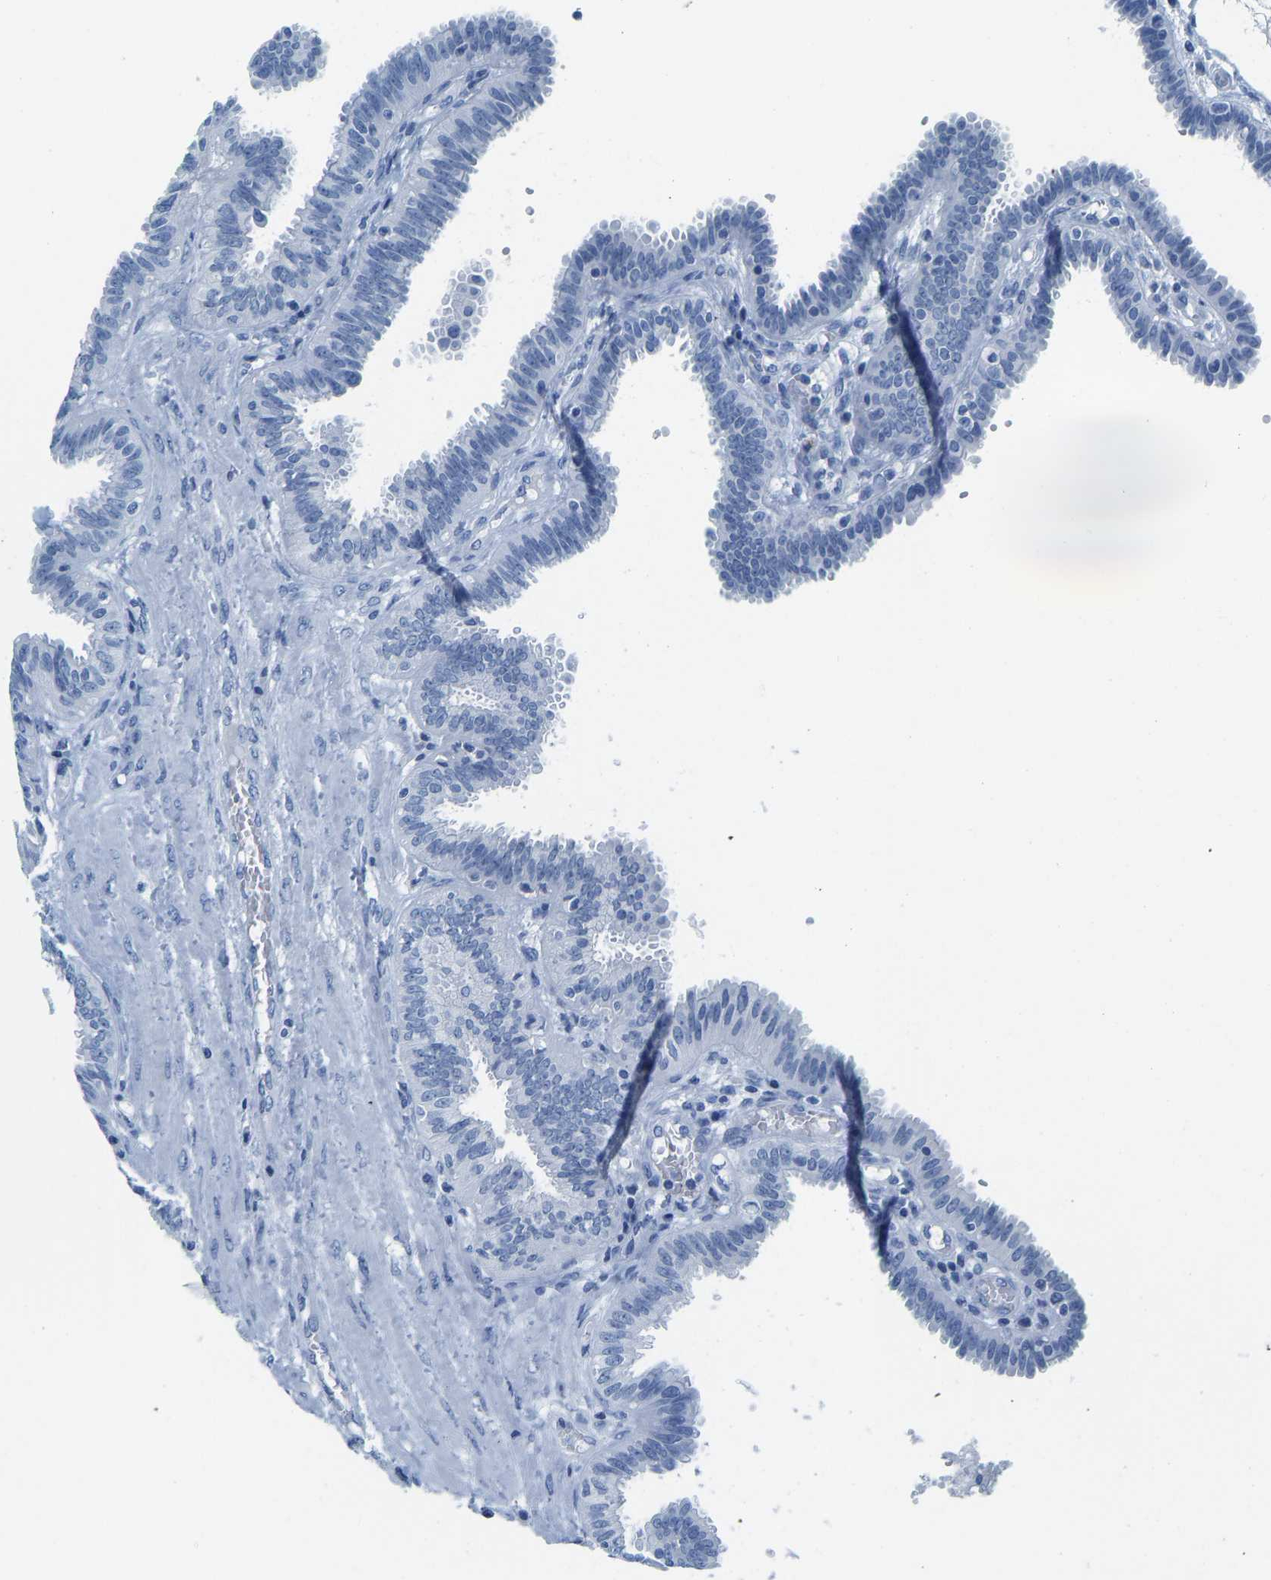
{"staining": {"intensity": "negative", "quantity": "none", "location": "none"}, "tissue": "fallopian tube", "cell_type": "Glandular cells", "image_type": "normal", "snomed": [{"axis": "morphology", "description": "Normal tissue, NOS"}, {"axis": "topography", "description": "Fallopian tube"}], "caption": "This is an IHC micrograph of unremarkable fallopian tube. There is no staining in glandular cells.", "gene": "SERPINB3", "patient": {"sex": "female", "age": 32}}